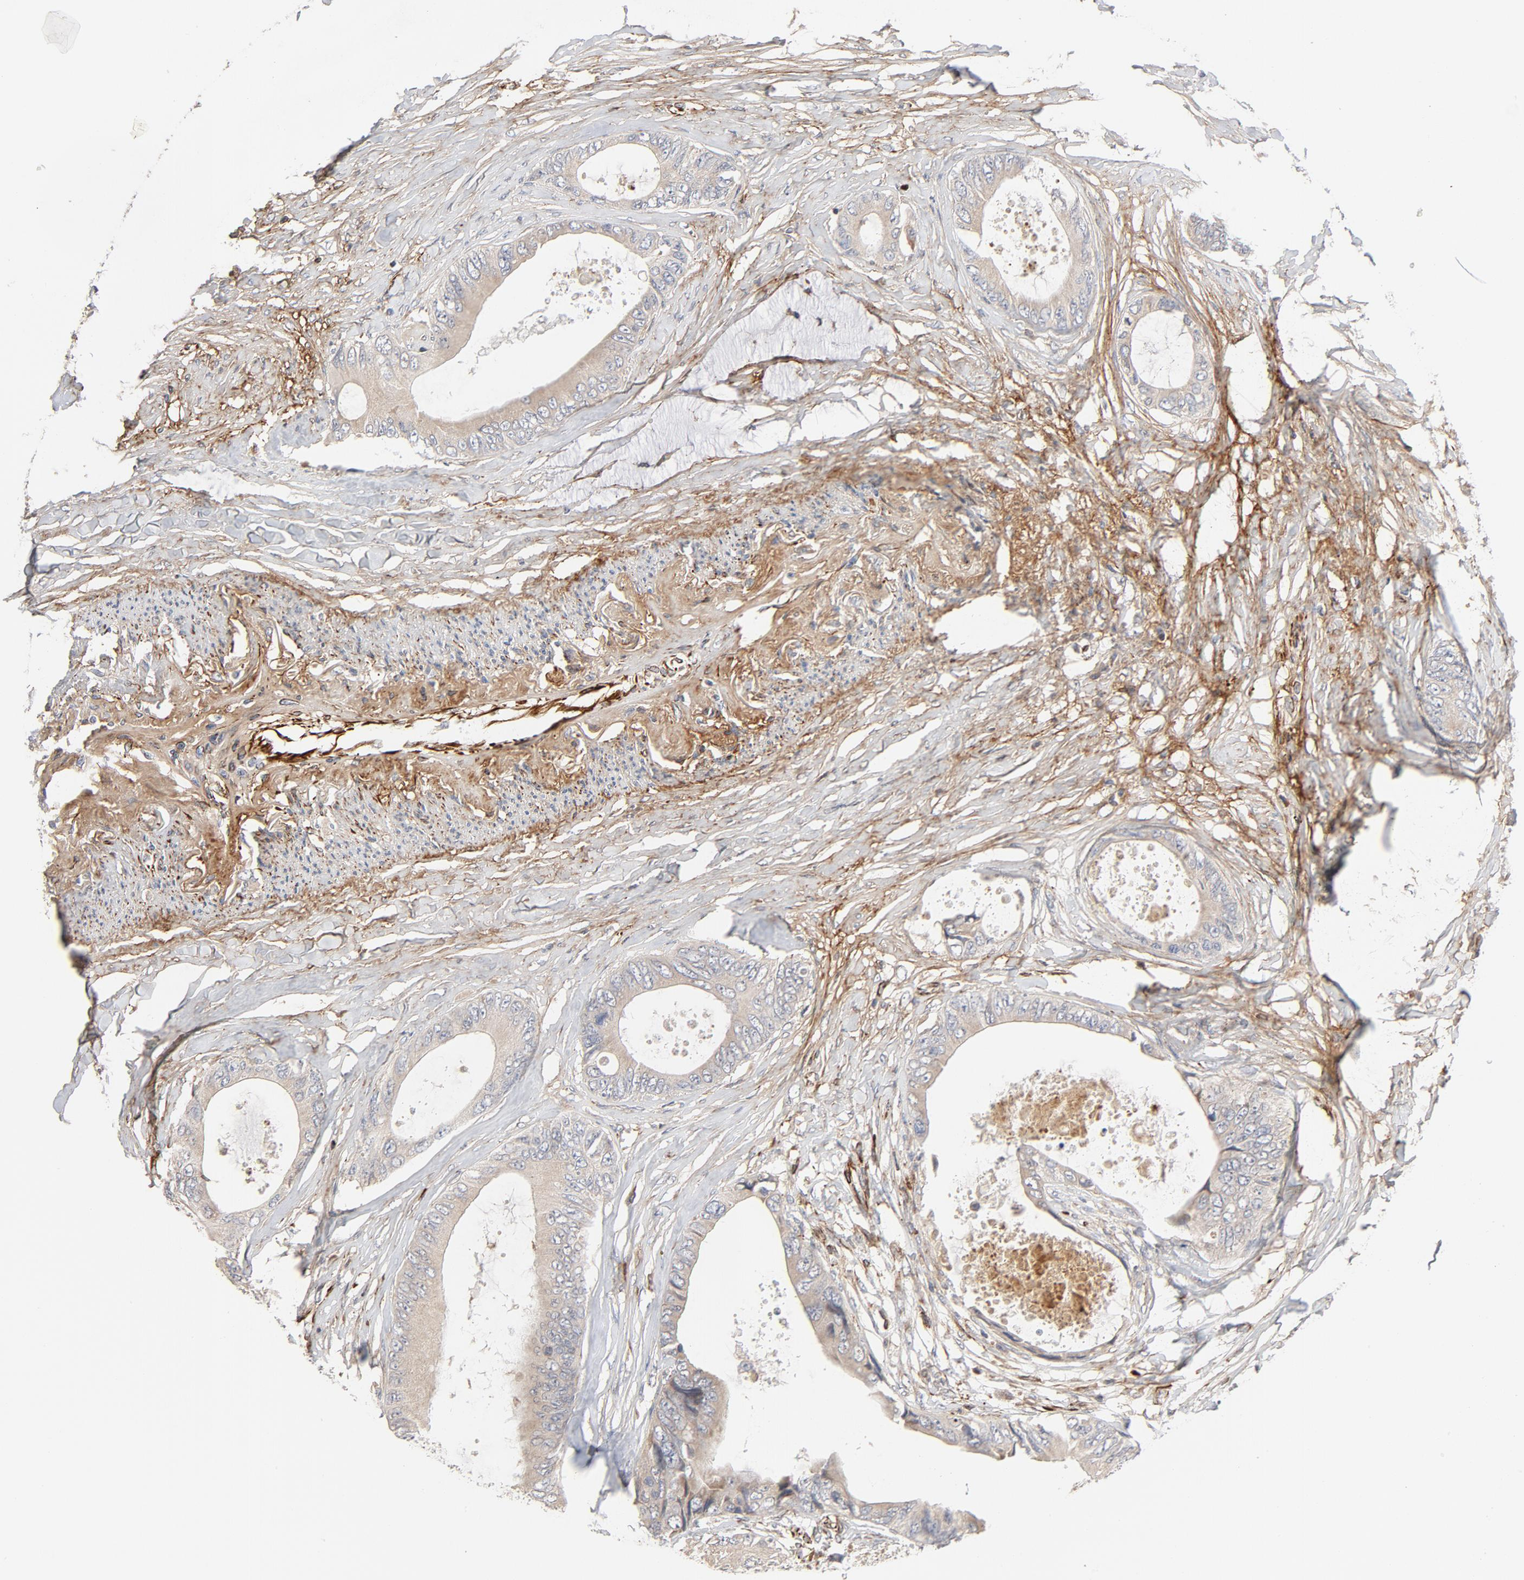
{"staining": {"intensity": "moderate", "quantity": ">75%", "location": "cytoplasmic/membranous"}, "tissue": "colorectal cancer", "cell_type": "Tumor cells", "image_type": "cancer", "snomed": [{"axis": "morphology", "description": "Normal tissue, NOS"}, {"axis": "morphology", "description": "Adenocarcinoma, NOS"}, {"axis": "topography", "description": "Rectum"}, {"axis": "topography", "description": "Peripheral nerve tissue"}], "caption": "Adenocarcinoma (colorectal) tissue reveals moderate cytoplasmic/membranous positivity in about >75% of tumor cells, visualized by immunohistochemistry.", "gene": "FAM118A", "patient": {"sex": "female", "age": 77}}